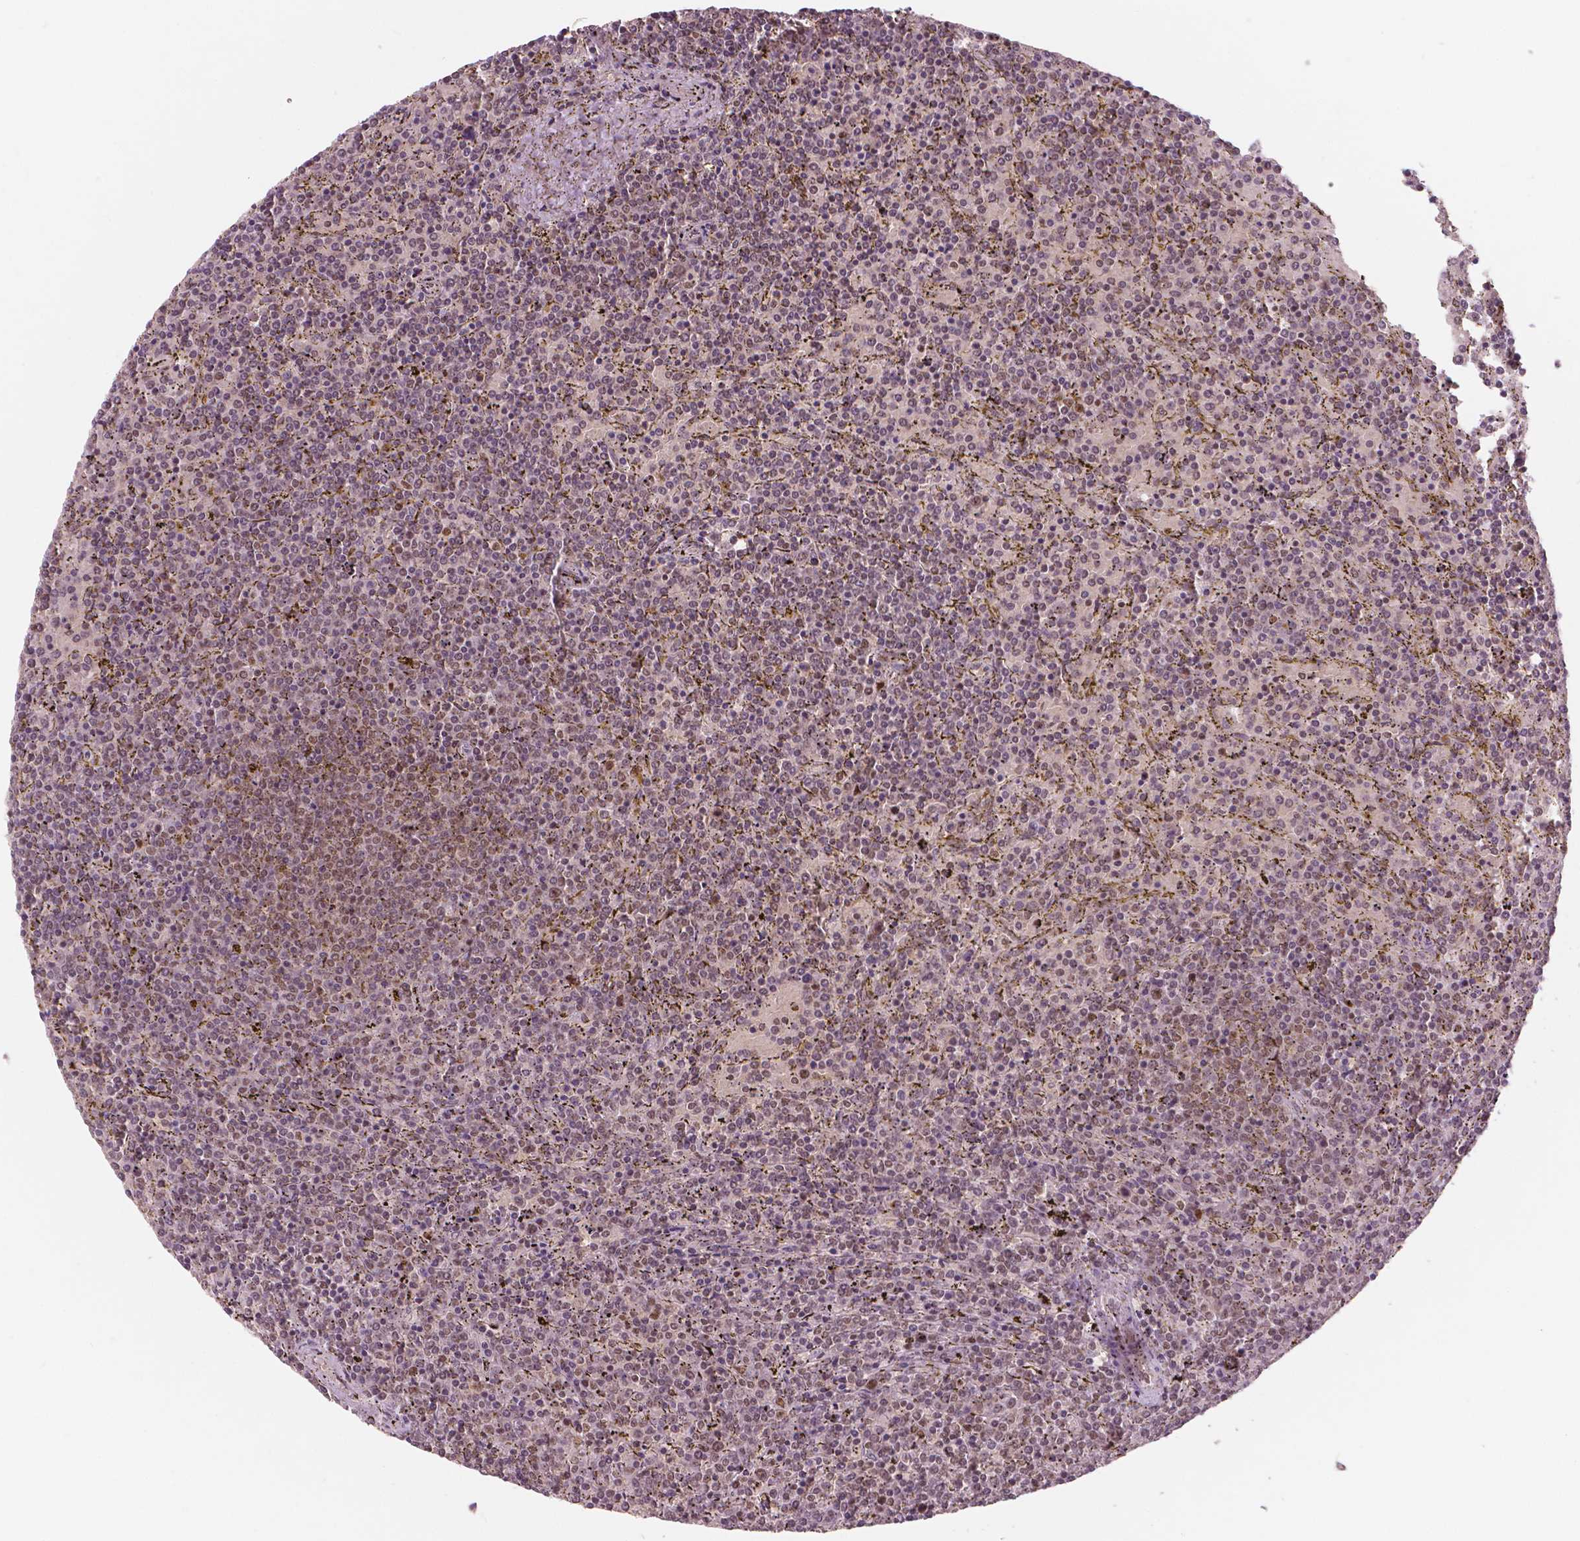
{"staining": {"intensity": "weak", "quantity": "25%-75%", "location": "nuclear"}, "tissue": "lymphoma", "cell_type": "Tumor cells", "image_type": "cancer", "snomed": [{"axis": "morphology", "description": "Malignant lymphoma, non-Hodgkin's type, Low grade"}, {"axis": "topography", "description": "Spleen"}], "caption": "Immunohistochemical staining of human malignant lymphoma, non-Hodgkin's type (low-grade) shows low levels of weak nuclear staining in about 25%-75% of tumor cells.", "gene": "NSD2", "patient": {"sex": "female", "age": 77}}